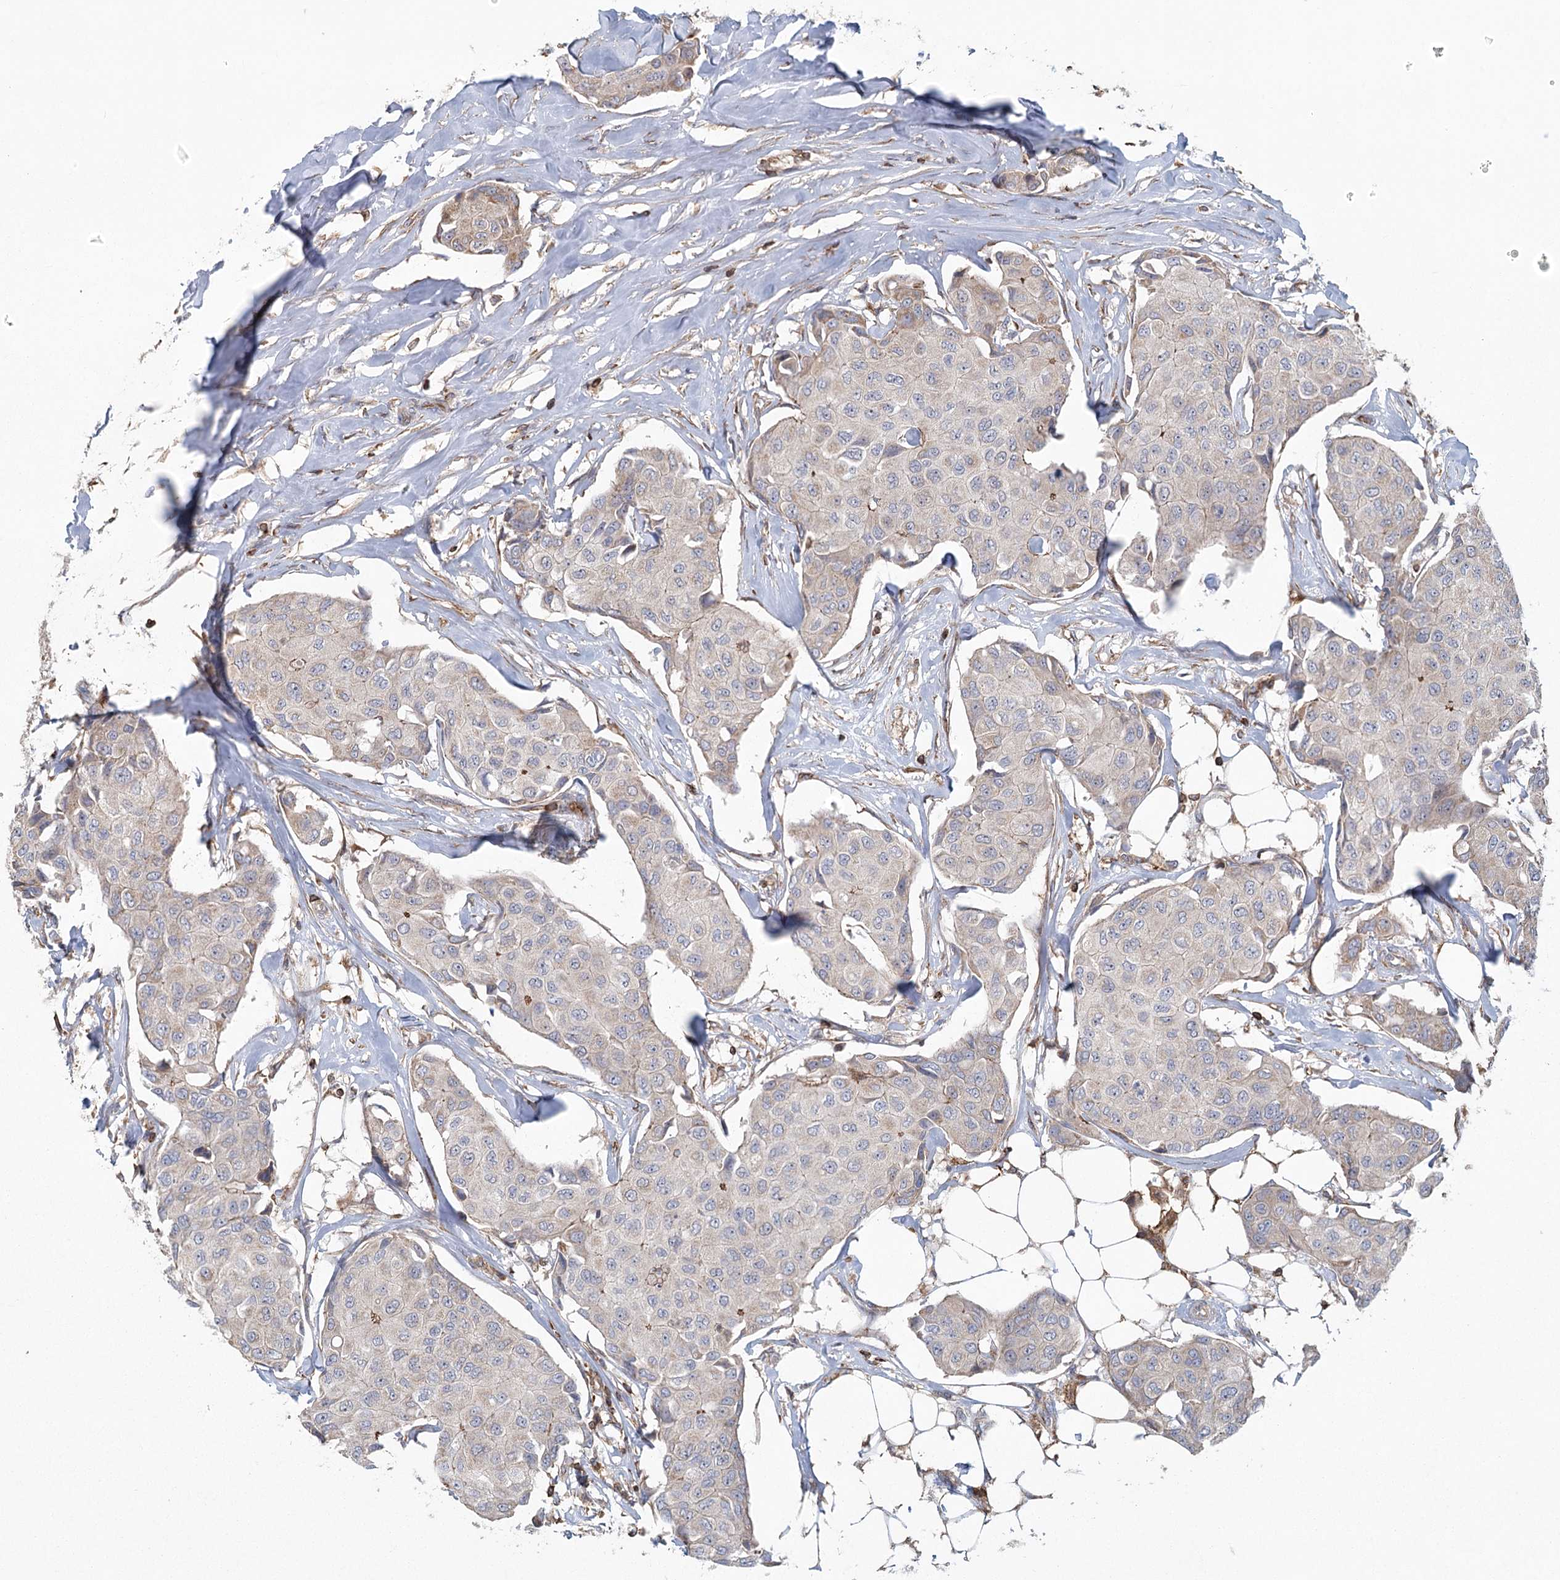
{"staining": {"intensity": "negative", "quantity": "none", "location": "none"}, "tissue": "breast cancer", "cell_type": "Tumor cells", "image_type": "cancer", "snomed": [{"axis": "morphology", "description": "Duct carcinoma"}, {"axis": "topography", "description": "Breast"}], "caption": "An immunohistochemistry (IHC) histopathology image of breast cancer is shown. There is no staining in tumor cells of breast cancer.", "gene": "PLEKHA7", "patient": {"sex": "female", "age": 80}}